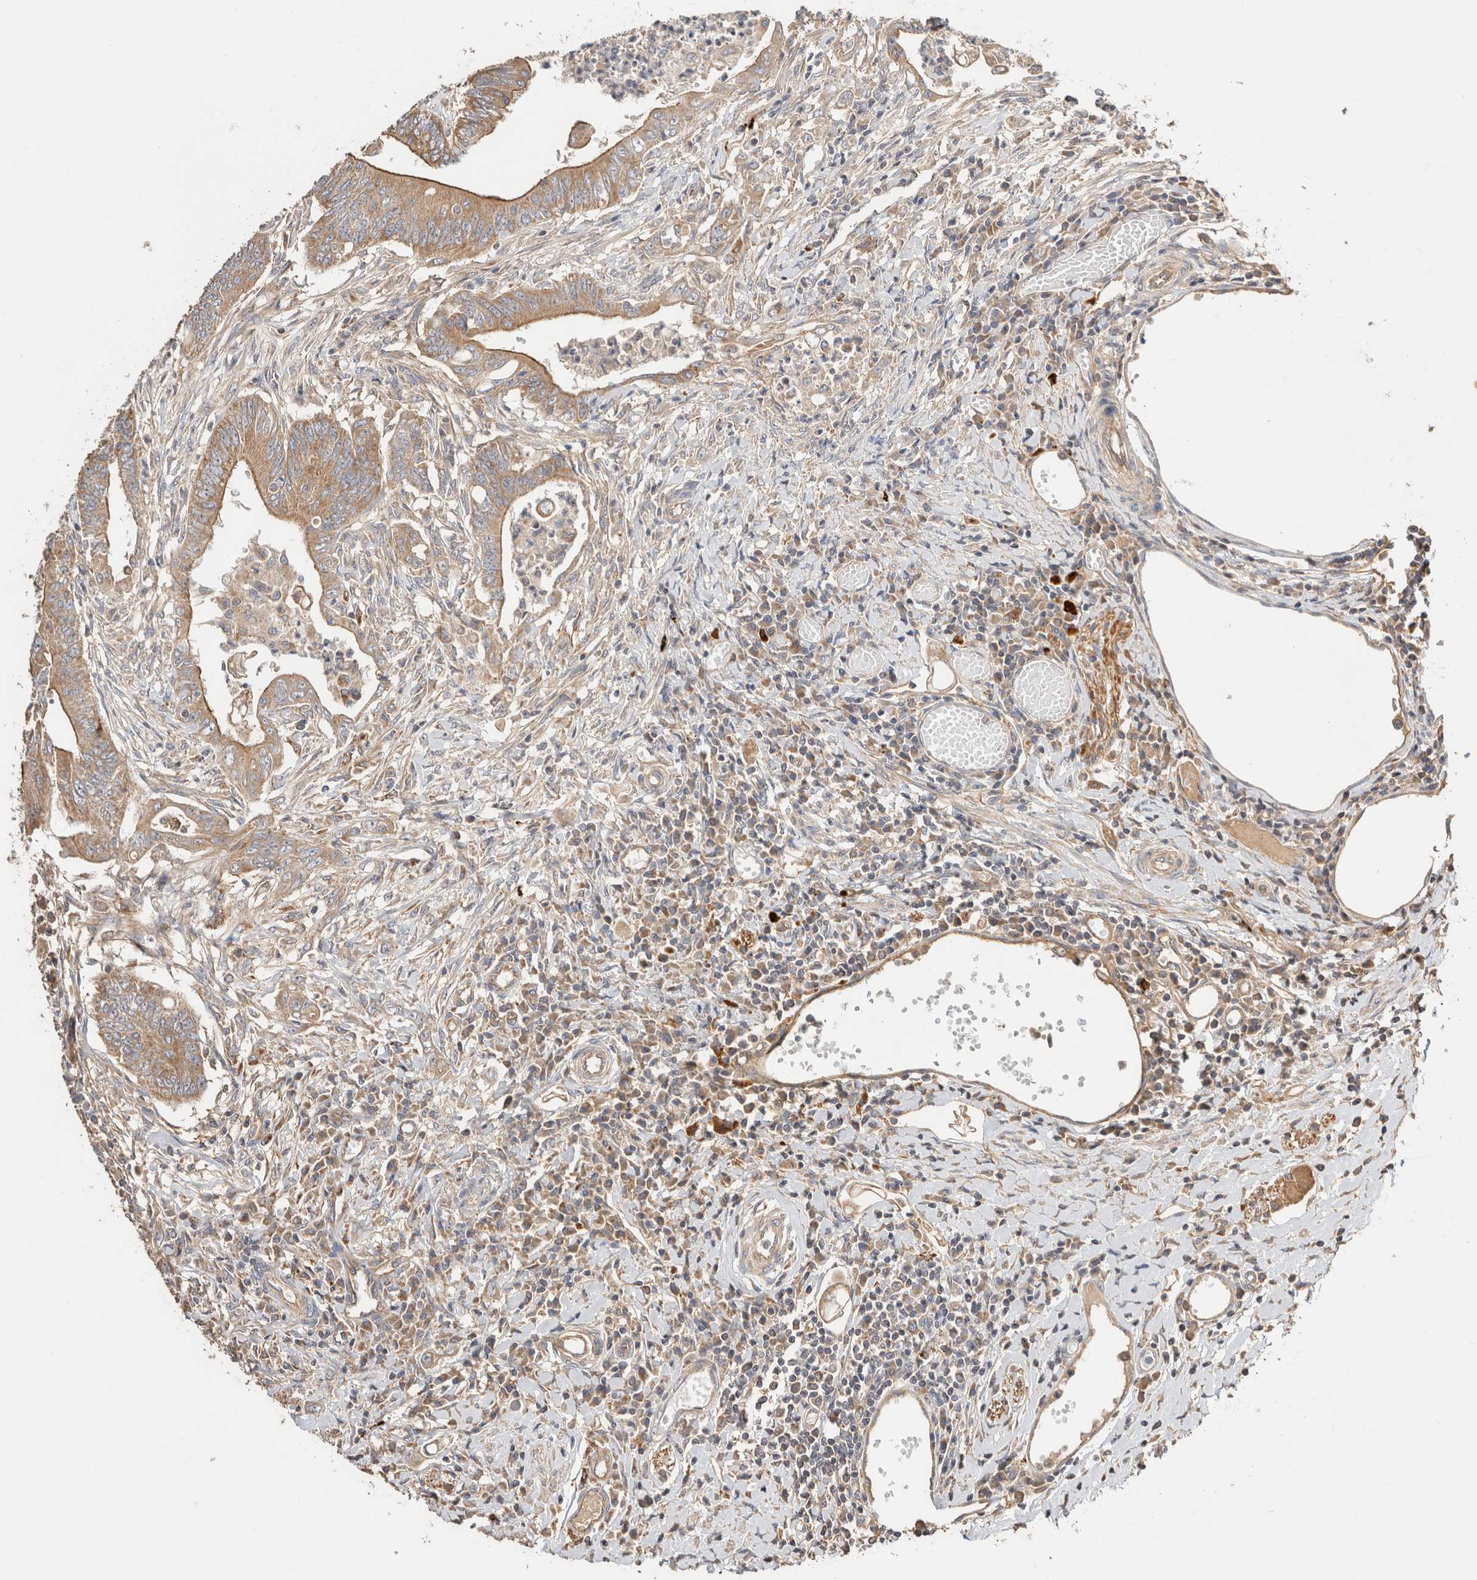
{"staining": {"intensity": "moderate", "quantity": ">75%", "location": "cytoplasmic/membranous"}, "tissue": "colorectal cancer", "cell_type": "Tumor cells", "image_type": "cancer", "snomed": [{"axis": "morphology", "description": "Adenoma, NOS"}, {"axis": "morphology", "description": "Adenocarcinoma, NOS"}, {"axis": "topography", "description": "Colon"}], "caption": "Moderate cytoplasmic/membranous staining for a protein is identified in about >75% of tumor cells of colorectal cancer using immunohistochemistry (IHC).", "gene": "B3GNTL1", "patient": {"sex": "male", "age": 79}}